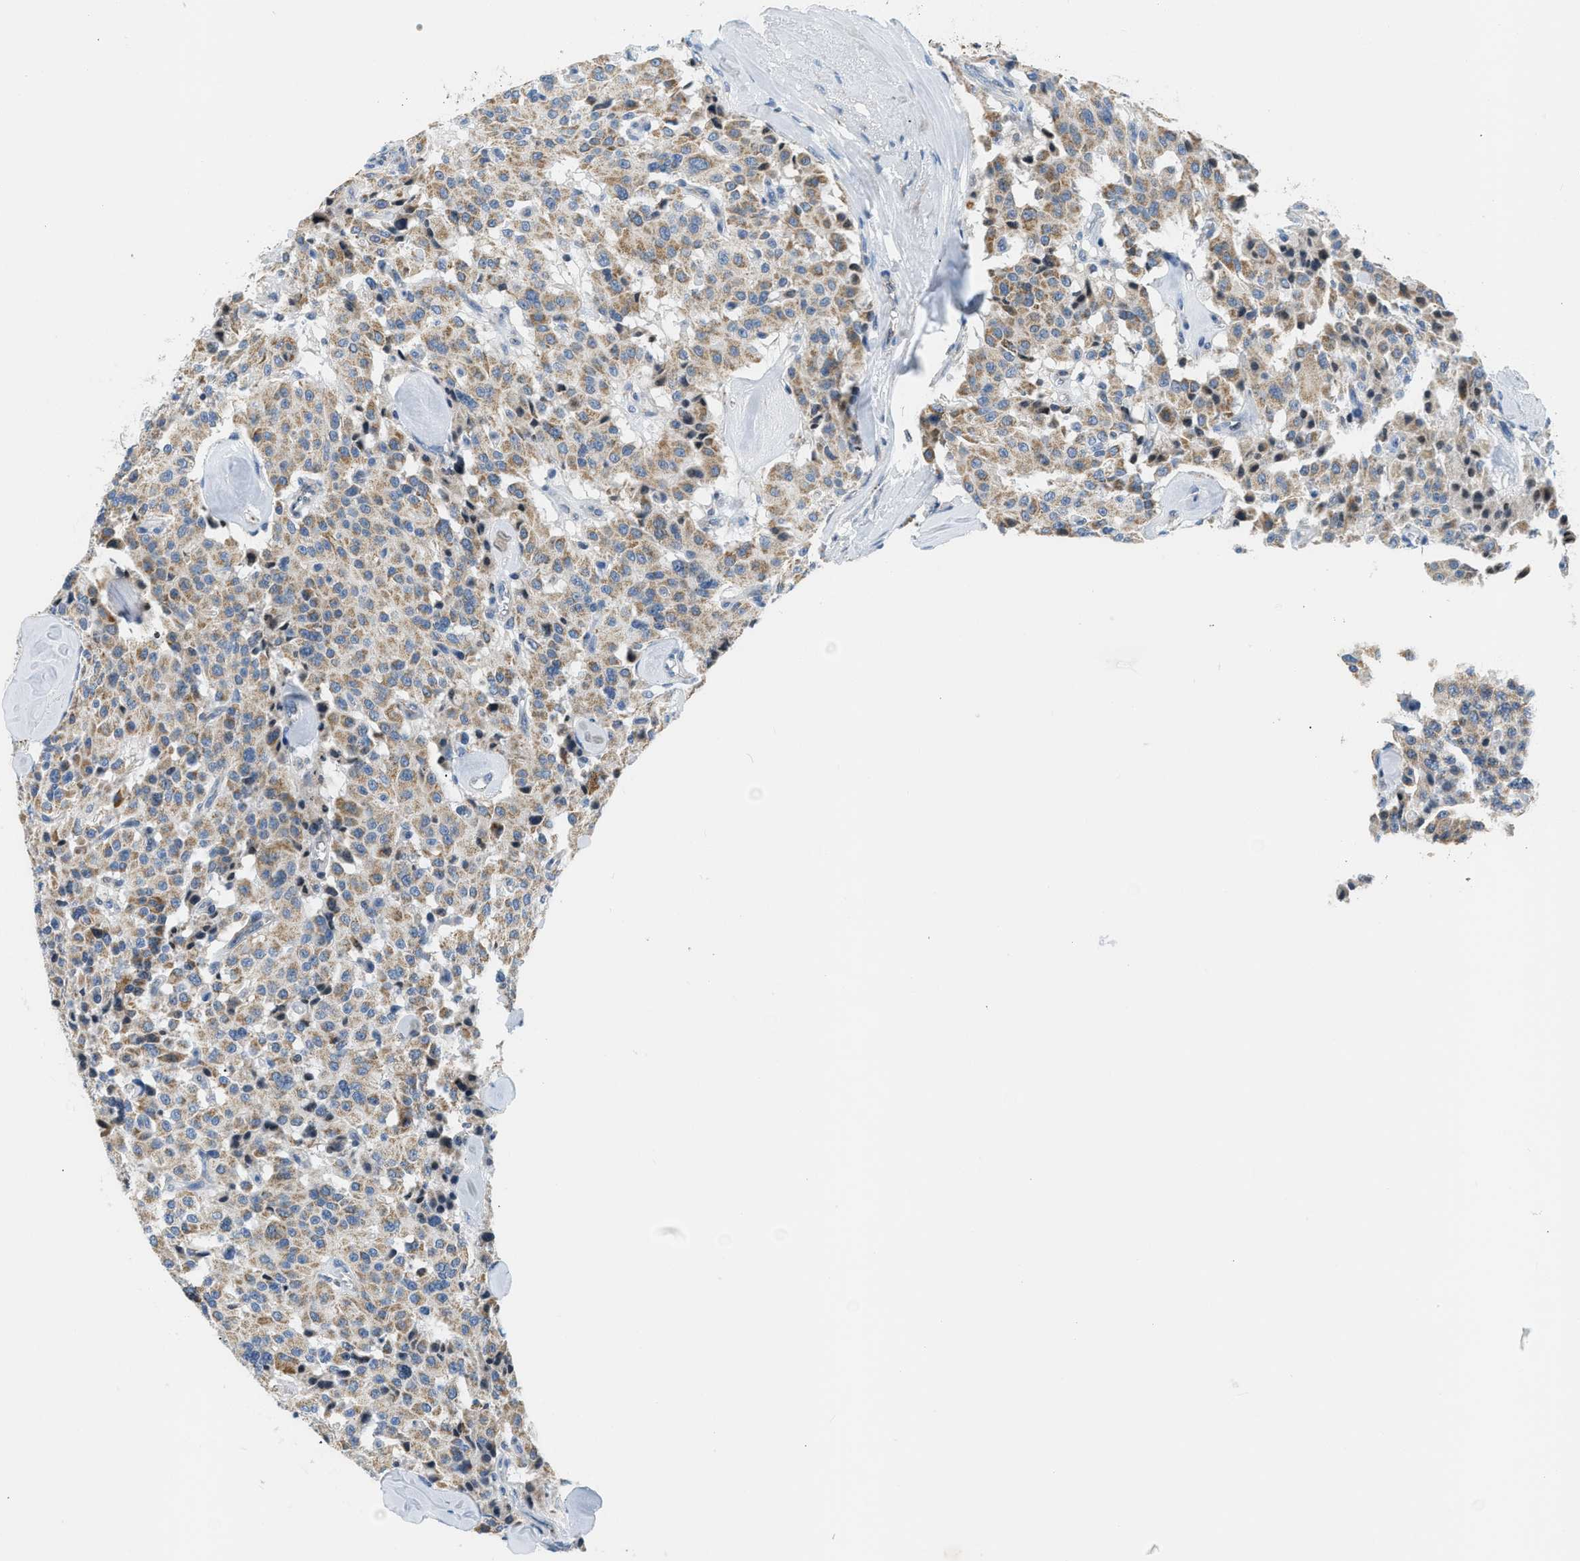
{"staining": {"intensity": "moderate", "quantity": ">75%", "location": "cytoplasmic/membranous"}, "tissue": "carcinoid", "cell_type": "Tumor cells", "image_type": "cancer", "snomed": [{"axis": "morphology", "description": "Carcinoid, malignant, NOS"}, {"axis": "topography", "description": "Lung"}], "caption": "An IHC photomicrograph of neoplastic tissue is shown. Protein staining in brown shows moderate cytoplasmic/membranous positivity in carcinoid within tumor cells. The staining is performed using DAB brown chromogen to label protein expression. The nuclei are counter-stained blue using hematoxylin.", "gene": "ACADVL", "patient": {"sex": "male", "age": 30}}